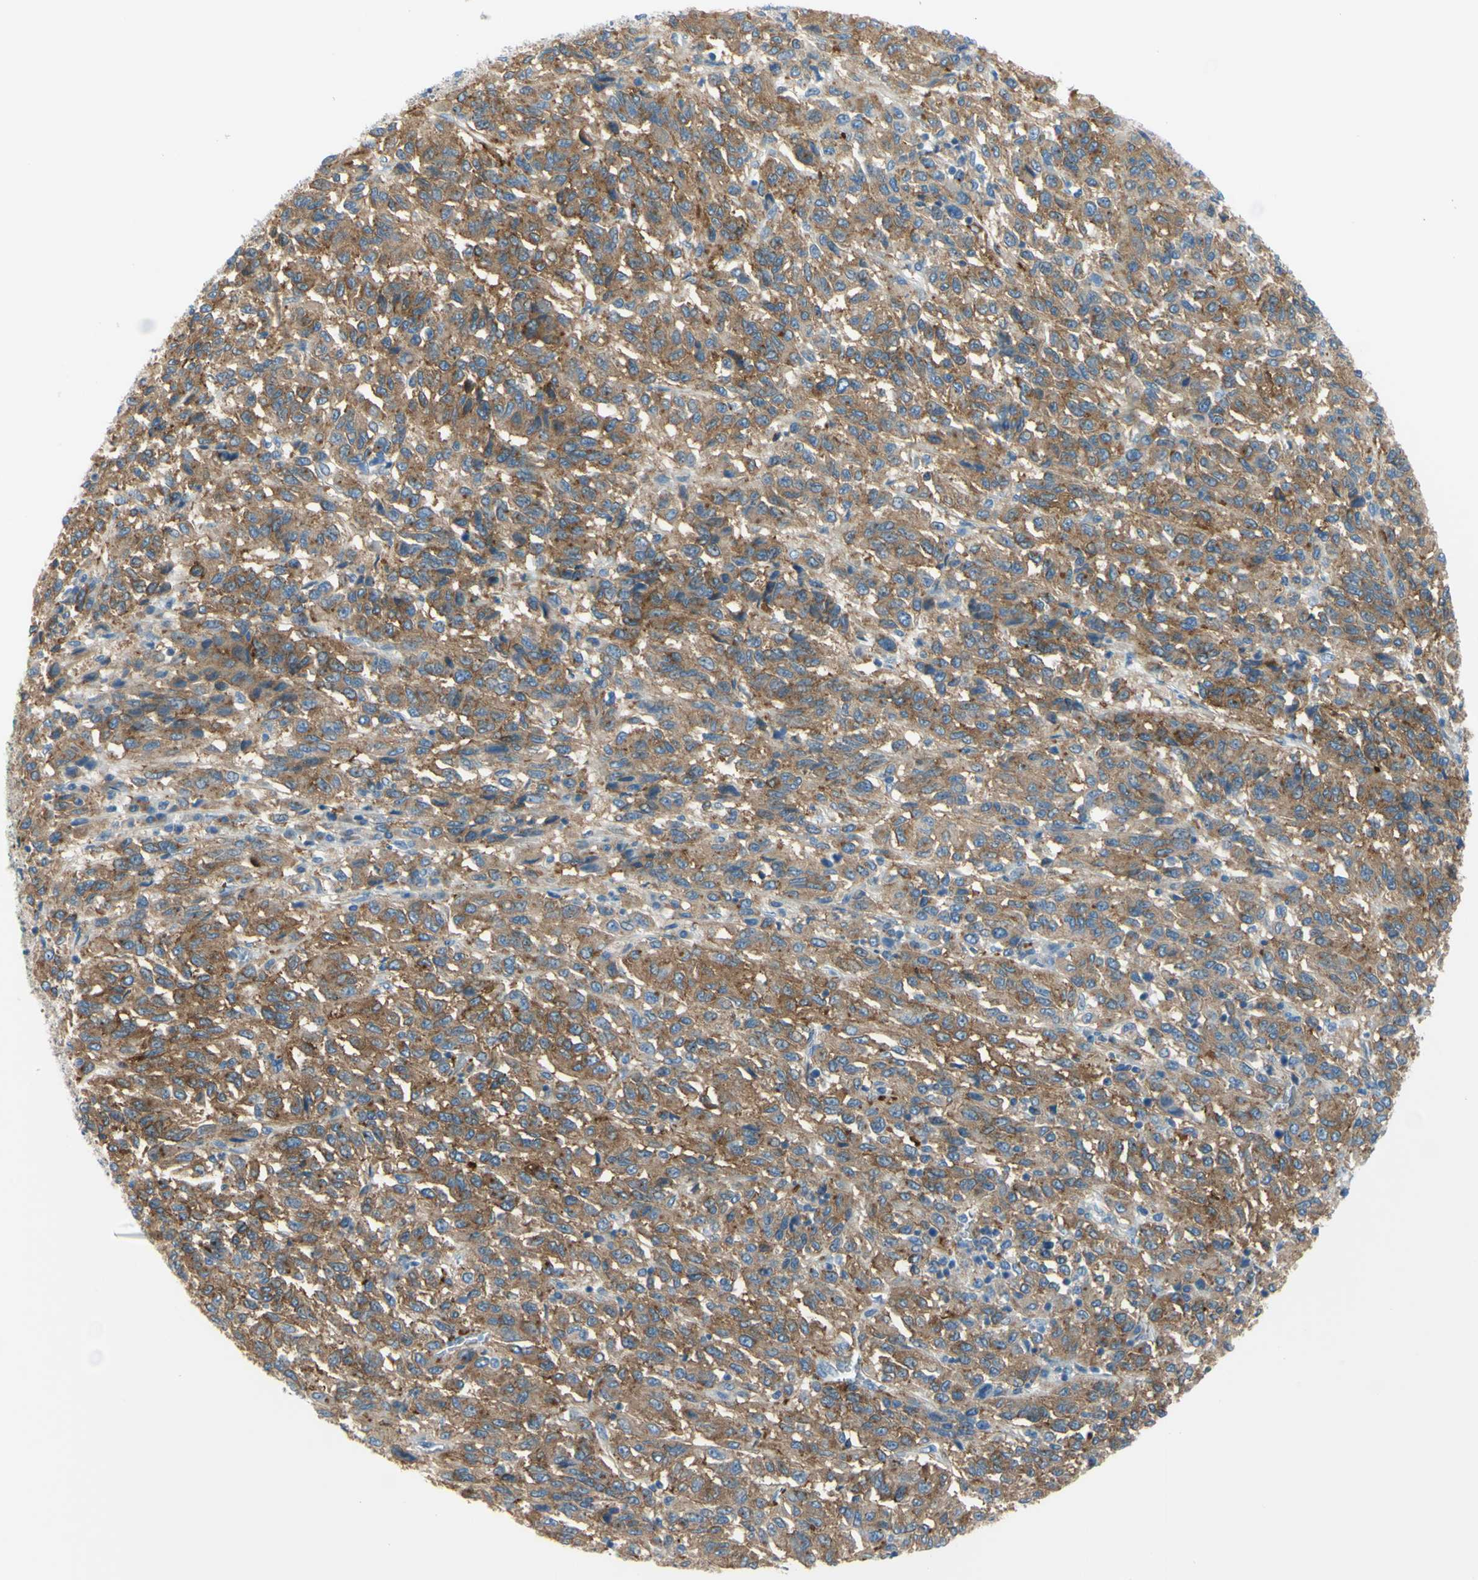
{"staining": {"intensity": "moderate", "quantity": ">75%", "location": "cytoplasmic/membranous"}, "tissue": "melanoma", "cell_type": "Tumor cells", "image_type": "cancer", "snomed": [{"axis": "morphology", "description": "Malignant melanoma, Metastatic site"}, {"axis": "topography", "description": "Lung"}], "caption": "DAB immunohistochemical staining of melanoma shows moderate cytoplasmic/membranous protein staining in approximately >75% of tumor cells.", "gene": "FRMD4B", "patient": {"sex": "male", "age": 64}}